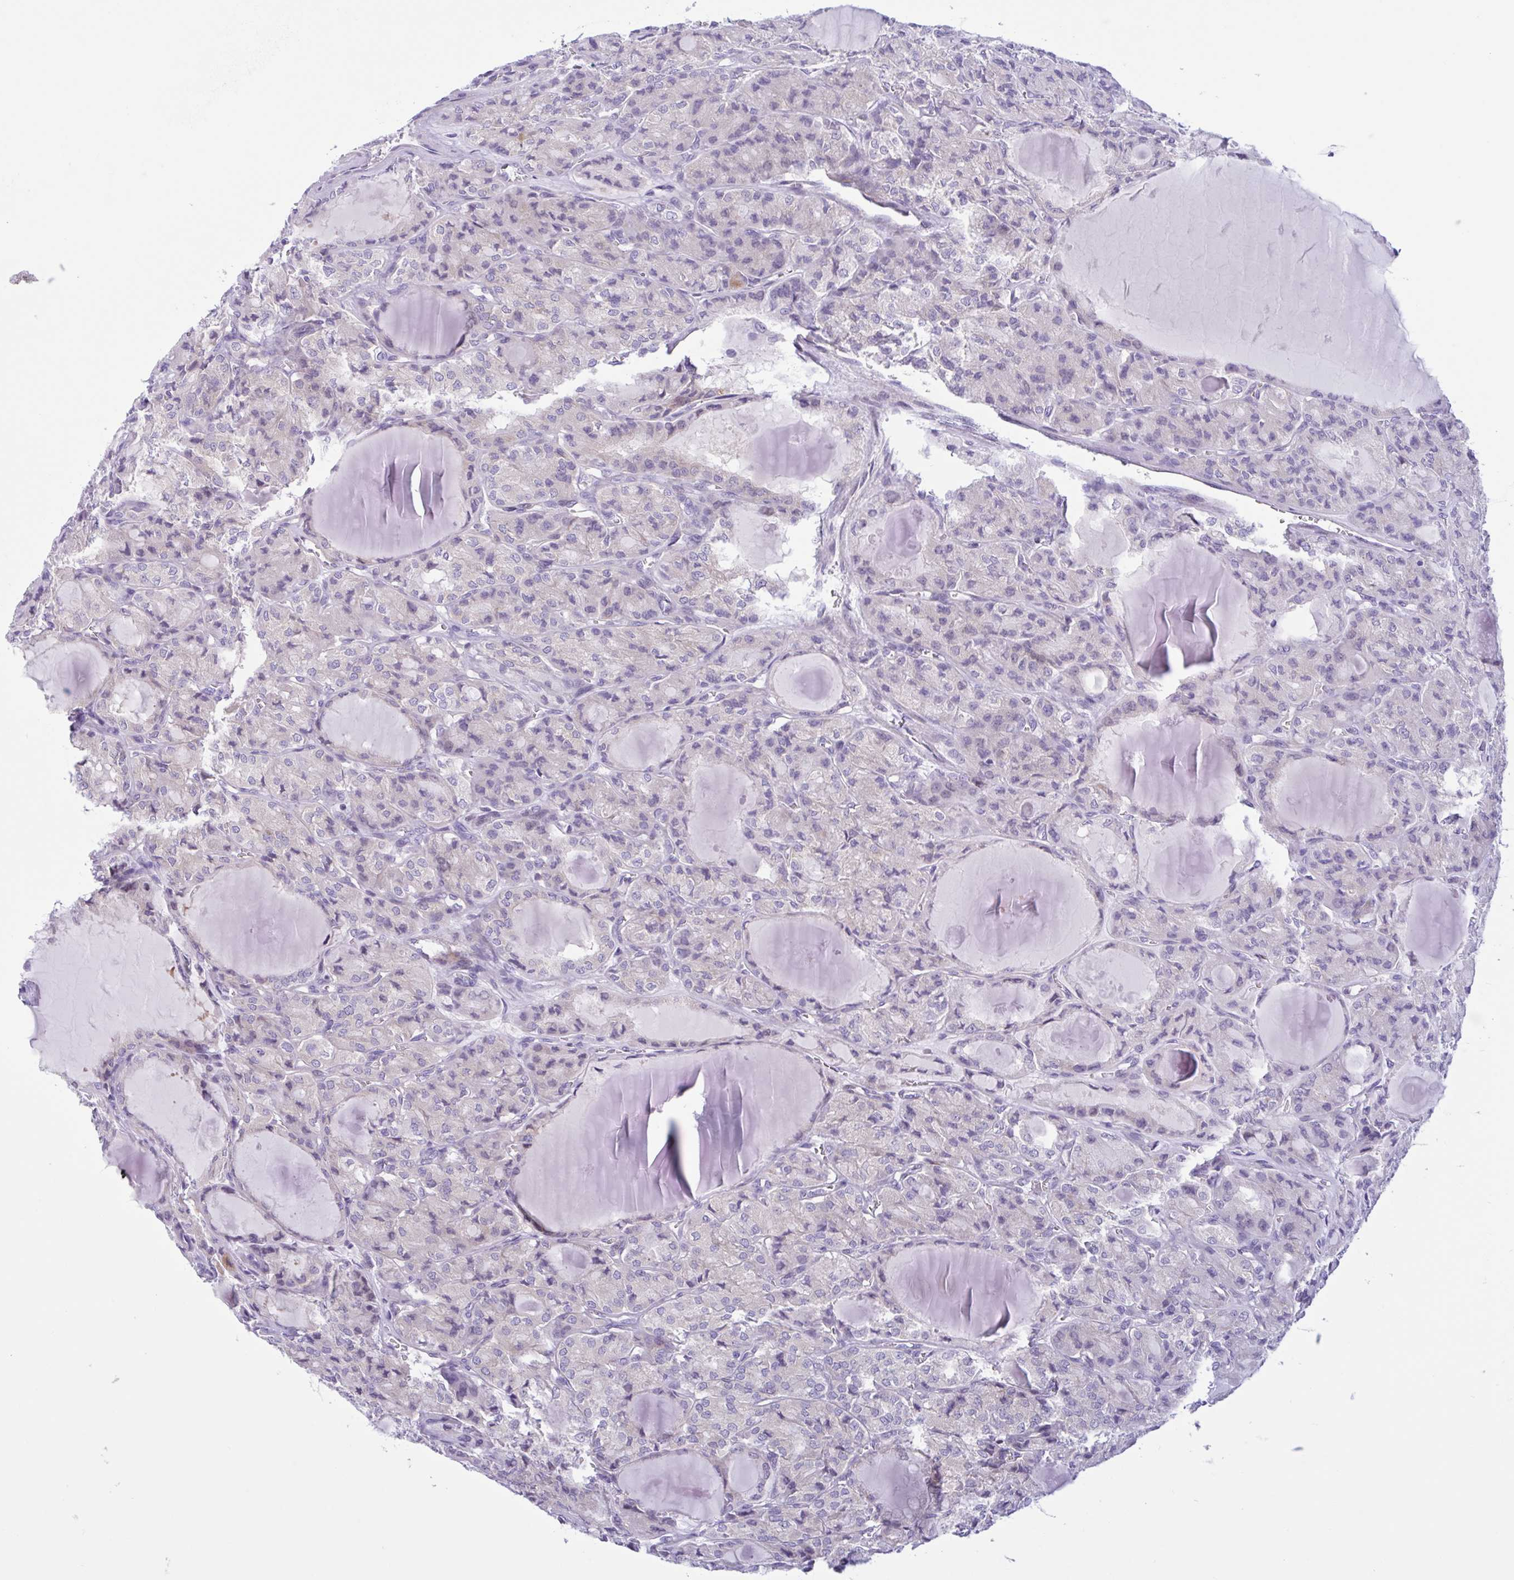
{"staining": {"intensity": "negative", "quantity": "none", "location": "none"}, "tissue": "thyroid cancer", "cell_type": "Tumor cells", "image_type": "cancer", "snomed": [{"axis": "morphology", "description": "Papillary adenocarcinoma, NOS"}, {"axis": "topography", "description": "Thyroid gland"}], "caption": "A histopathology image of thyroid cancer stained for a protein reveals no brown staining in tumor cells.", "gene": "AHCYL2", "patient": {"sex": "male", "age": 87}}